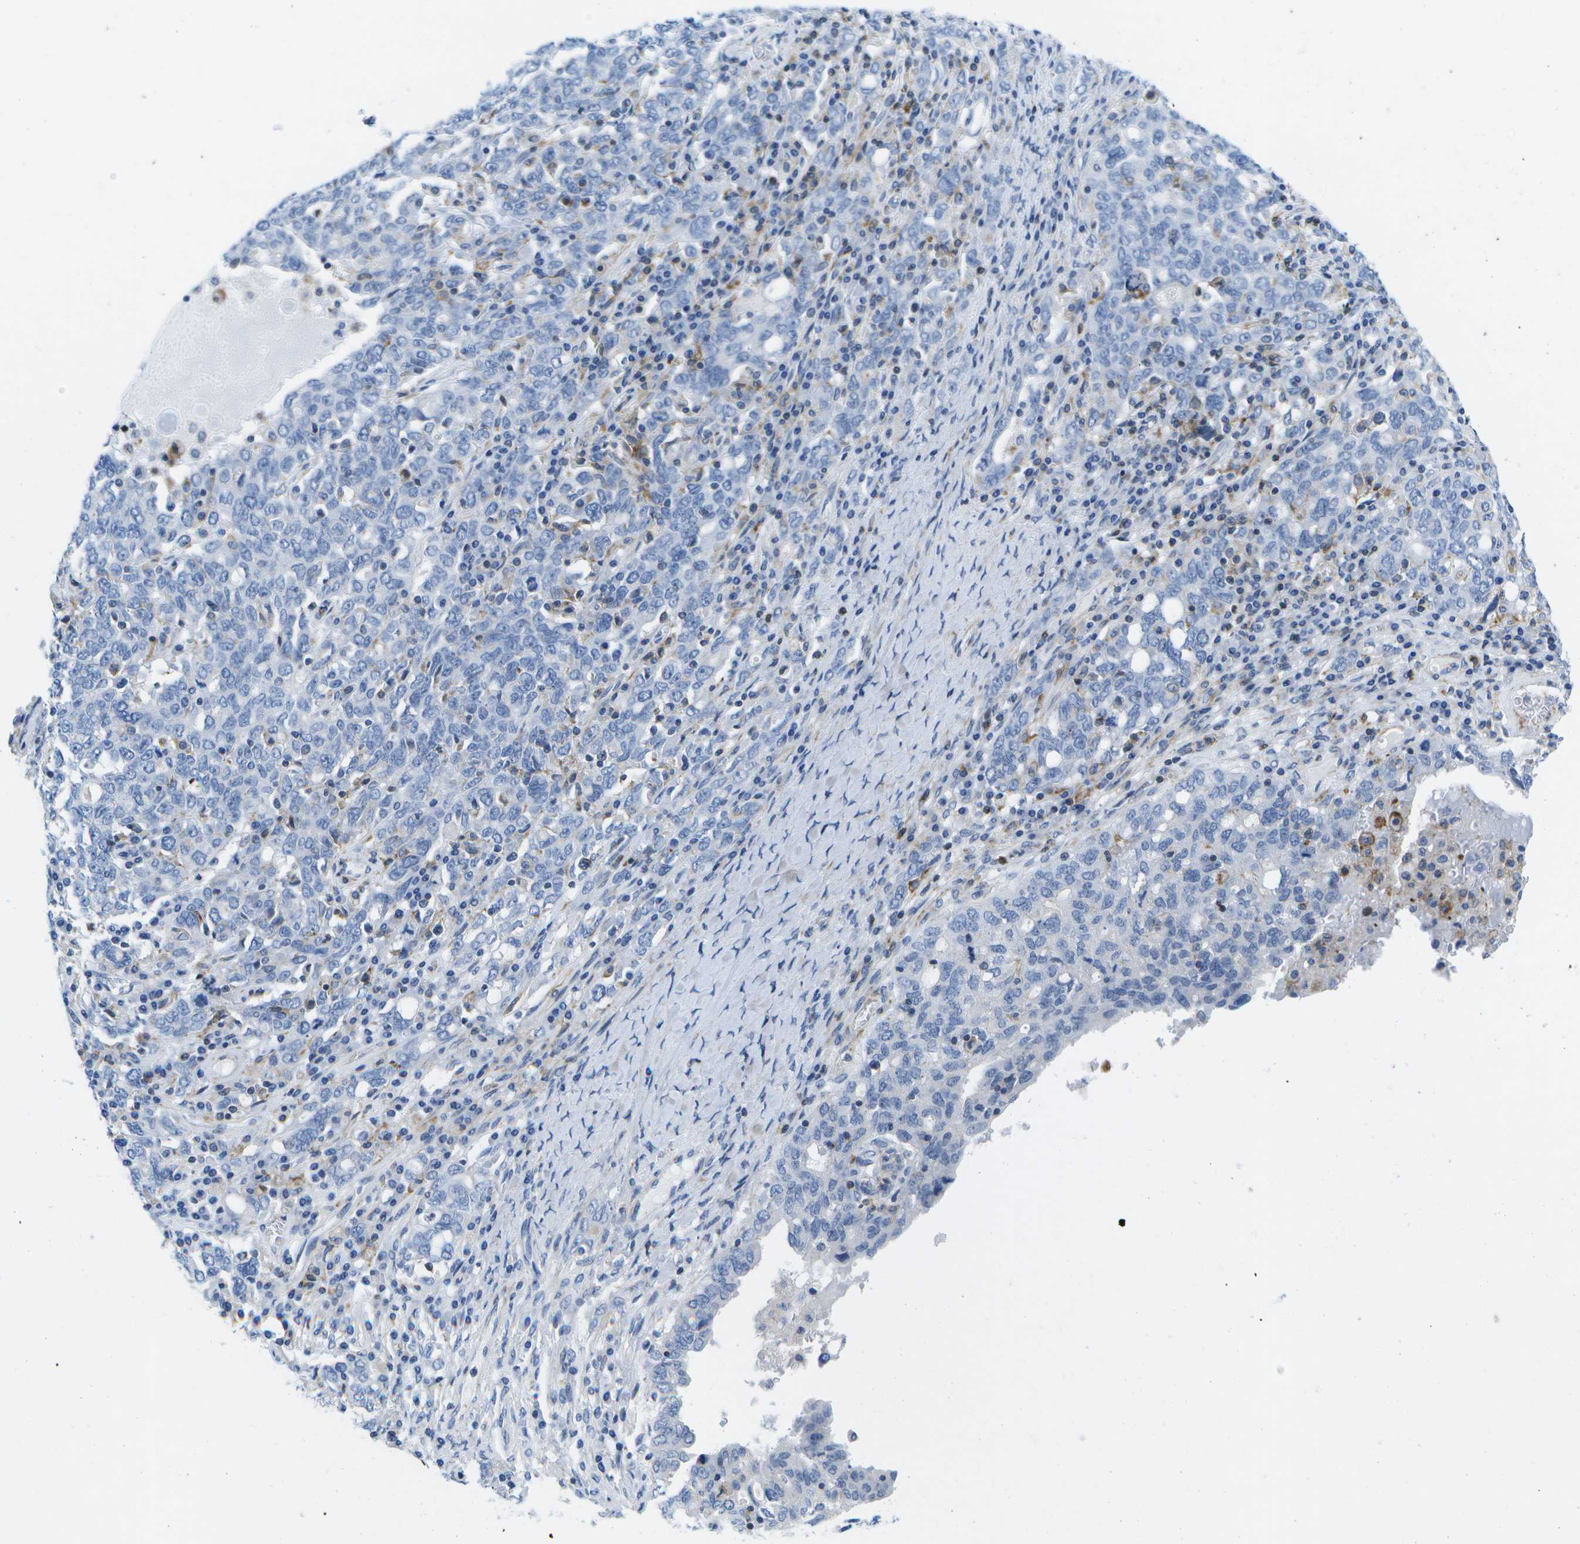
{"staining": {"intensity": "negative", "quantity": "none", "location": "none"}, "tissue": "ovarian cancer", "cell_type": "Tumor cells", "image_type": "cancer", "snomed": [{"axis": "morphology", "description": "Carcinoma, endometroid"}, {"axis": "topography", "description": "Ovary"}], "caption": "Protein analysis of ovarian cancer displays no significant positivity in tumor cells. Nuclei are stained in blue.", "gene": "ADGRG6", "patient": {"sex": "female", "age": 62}}